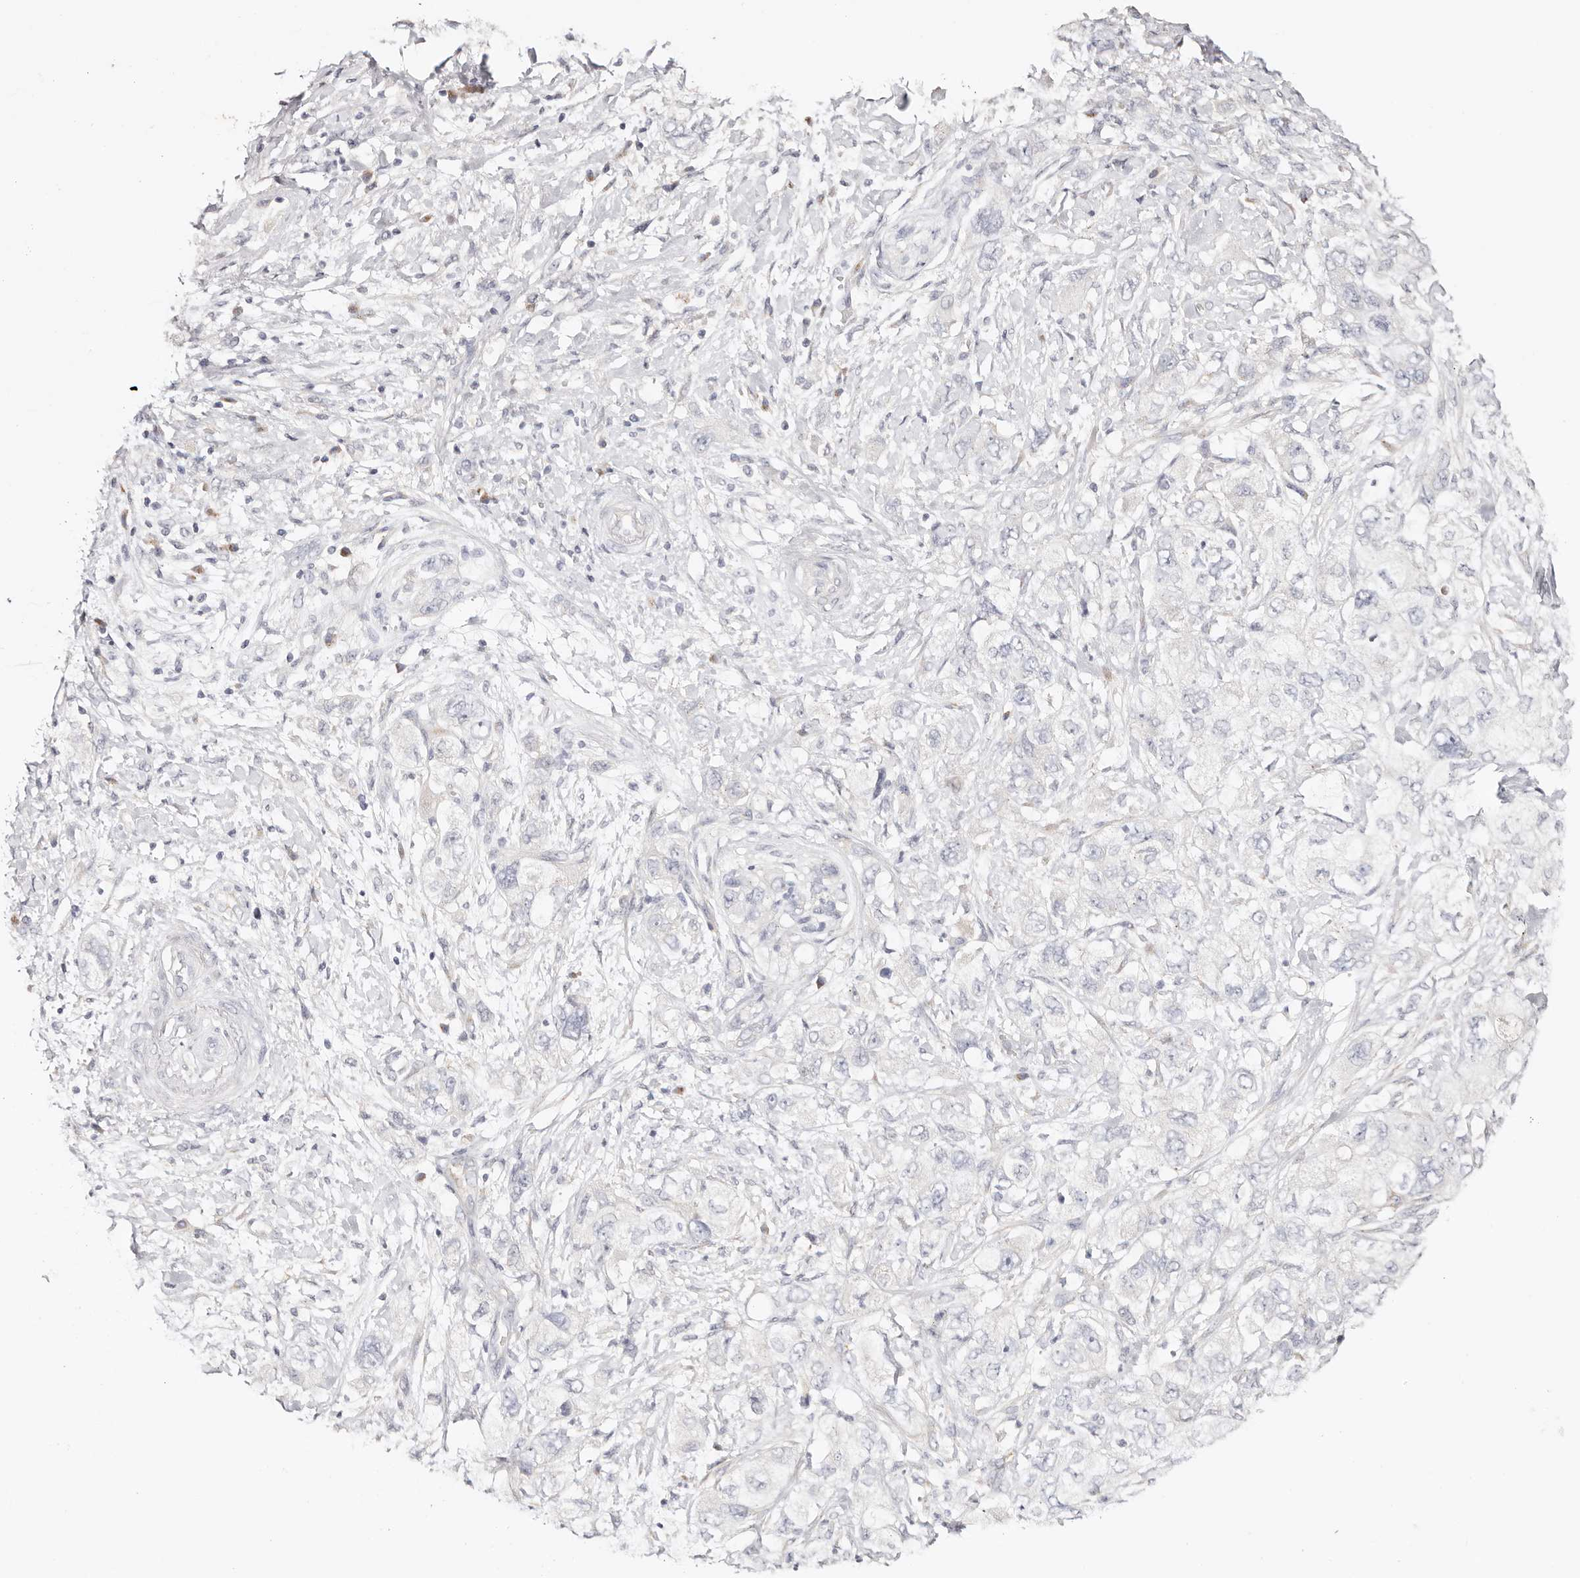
{"staining": {"intensity": "negative", "quantity": "none", "location": "none"}, "tissue": "pancreatic cancer", "cell_type": "Tumor cells", "image_type": "cancer", "snomed": [{"axis": "morphology", "description": "Adenocarcinoma, NOS"}, {"axis": "topography", "description": "Pancreas"}], "caption": "Protein analysis of pancreatic adenocarcinoma reveals no significant expression in tumor cells. (DAB immunohistochemistry, high magnification).", "gene": "DNASE1", "patient": {"sex": "female", "age": 73}}